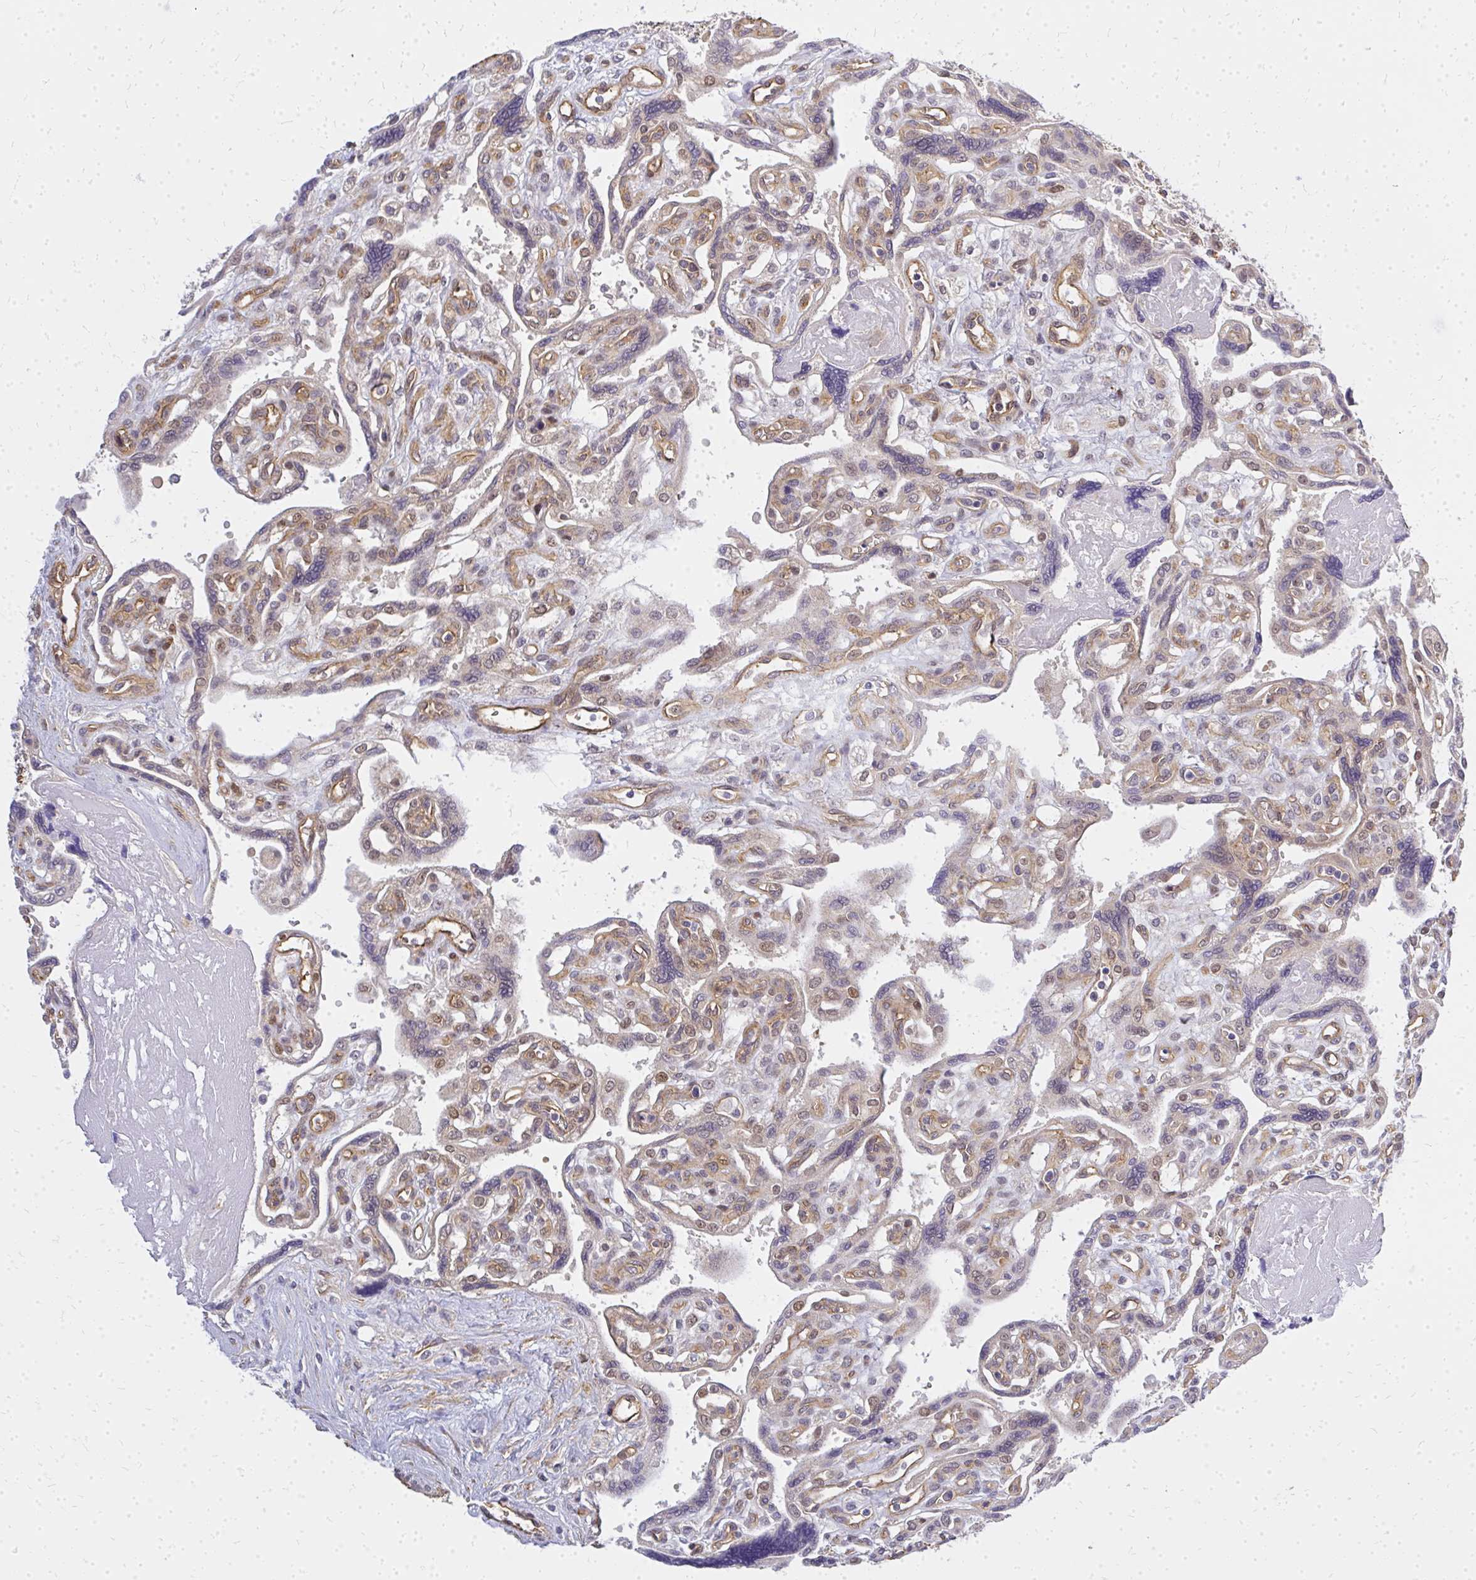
{"staining": {"intensity": "moderate", "quantity": "<25%", "location": "nuclear"}, "tissue": "placenta", "cell_type": "Decidual cells", "image_type": "normal", "snomed": [{"axis": "morphology", "description": "Normal tissue, NOS"}, {"axis": "topography", "description": "Placenta"}], "caption": "A low amount of moderate nuclear positivity is identified in about <25% of decidual cells in normal placenta. The protein is shown in brown color, while the nuclei are stained blue.", "gene": "ENSG00000258472", "patient": {"sex": "female", "age": 39}}